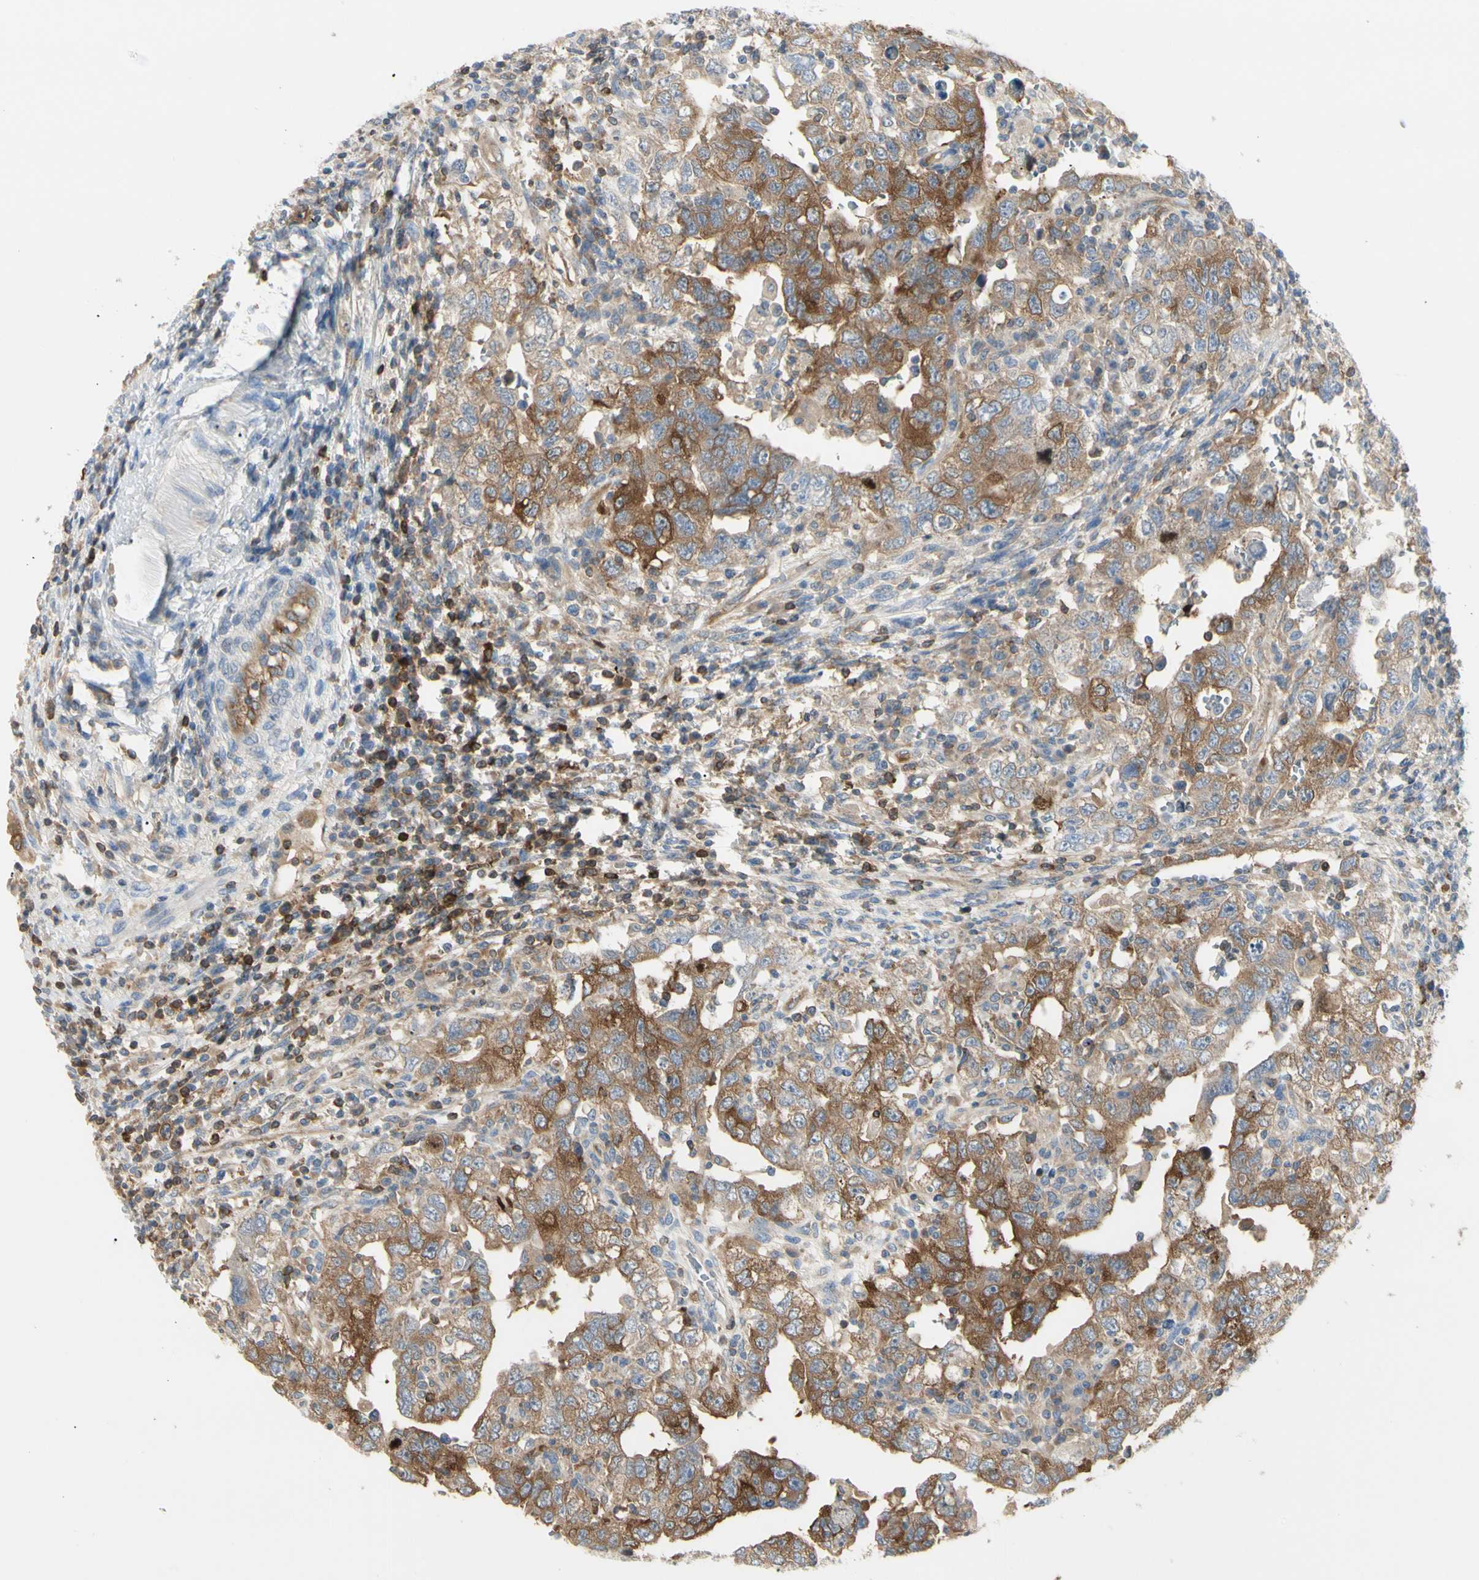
{"staining": {"intensity": "strong", "quantity": ">75%", "location": "cytoplasmic/membranous"}, "tissue": "testis cancer", "cell_type": "Tumor cells", "image_type": "cancer", "snomed": [{"axis": "morphology", "description": "Carcinoma, Embryonal, NOS"}, {"axis": "topography", "description": "Testis"}], "caption": "About >75% of tumor cells in human testis cancer (embryonal carcinoma) reveal strong cytoplasmic/membranous protein expression as visualized by brown immunohistochemical staining.", "gene": "NFKB2", "patient": {"sex": "male", "age": 26}}